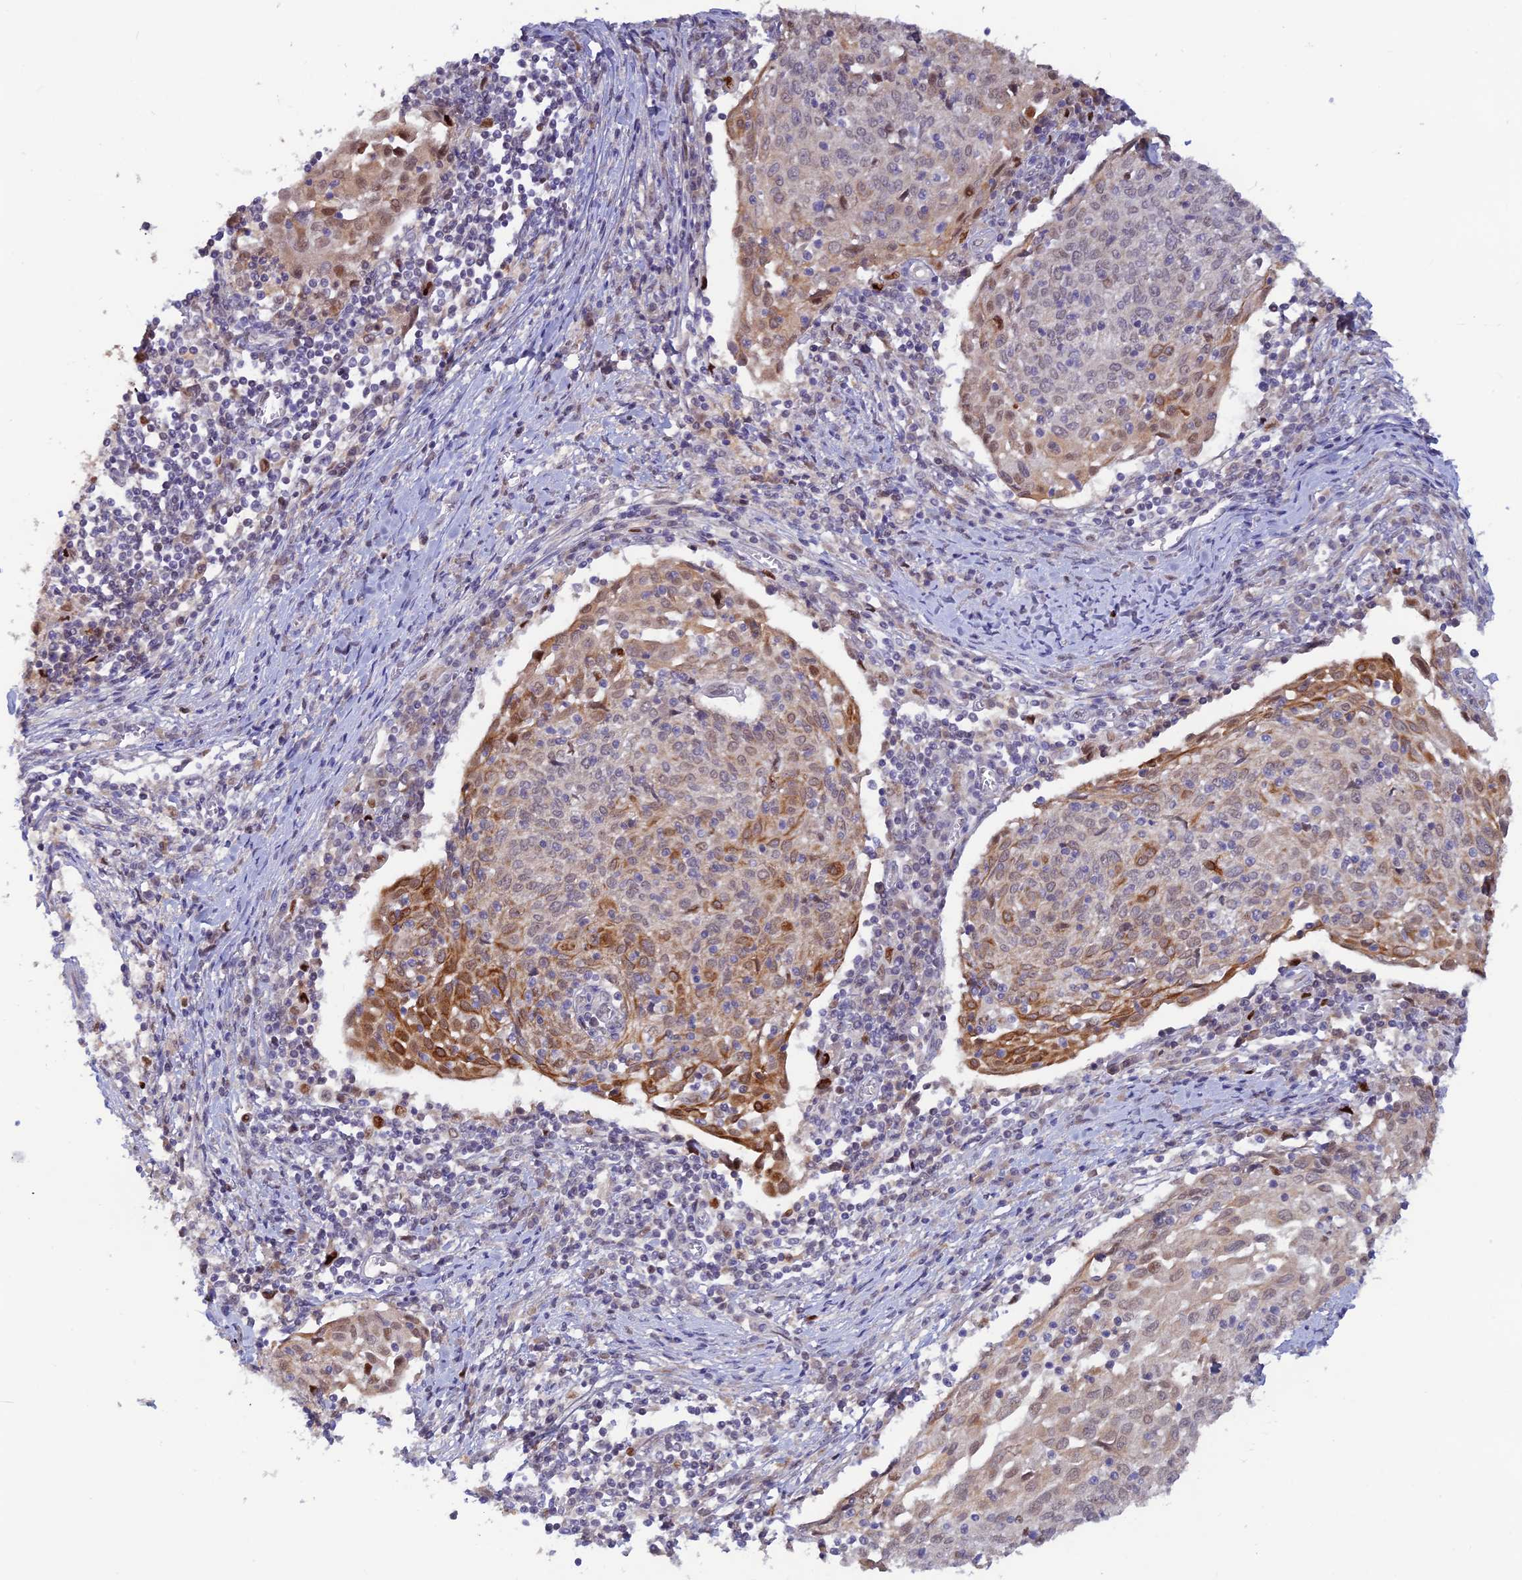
{"staining": {"intensity": "moderate", "quantity": "<25%", "location": "cytoplasmic/membranous"}, "tissue": "cervical cancer", "cell_type": "Tumor cells", "image_type": "cancer", "snomed": [{"axis": "morphology", "description": "Squamous cell carcinoma, NOS"}, {"axis": "topography", "description": "Cervix"}], "caption": "Immunohistochemical staining of human squamous cell carcinoma (cervical) reveals moderate cytoplasmic/membranous protein expression in approximately <25% of tumor cells.", "gene": "FASTKD5", "patient": {"sex": "female", "age": 52}}